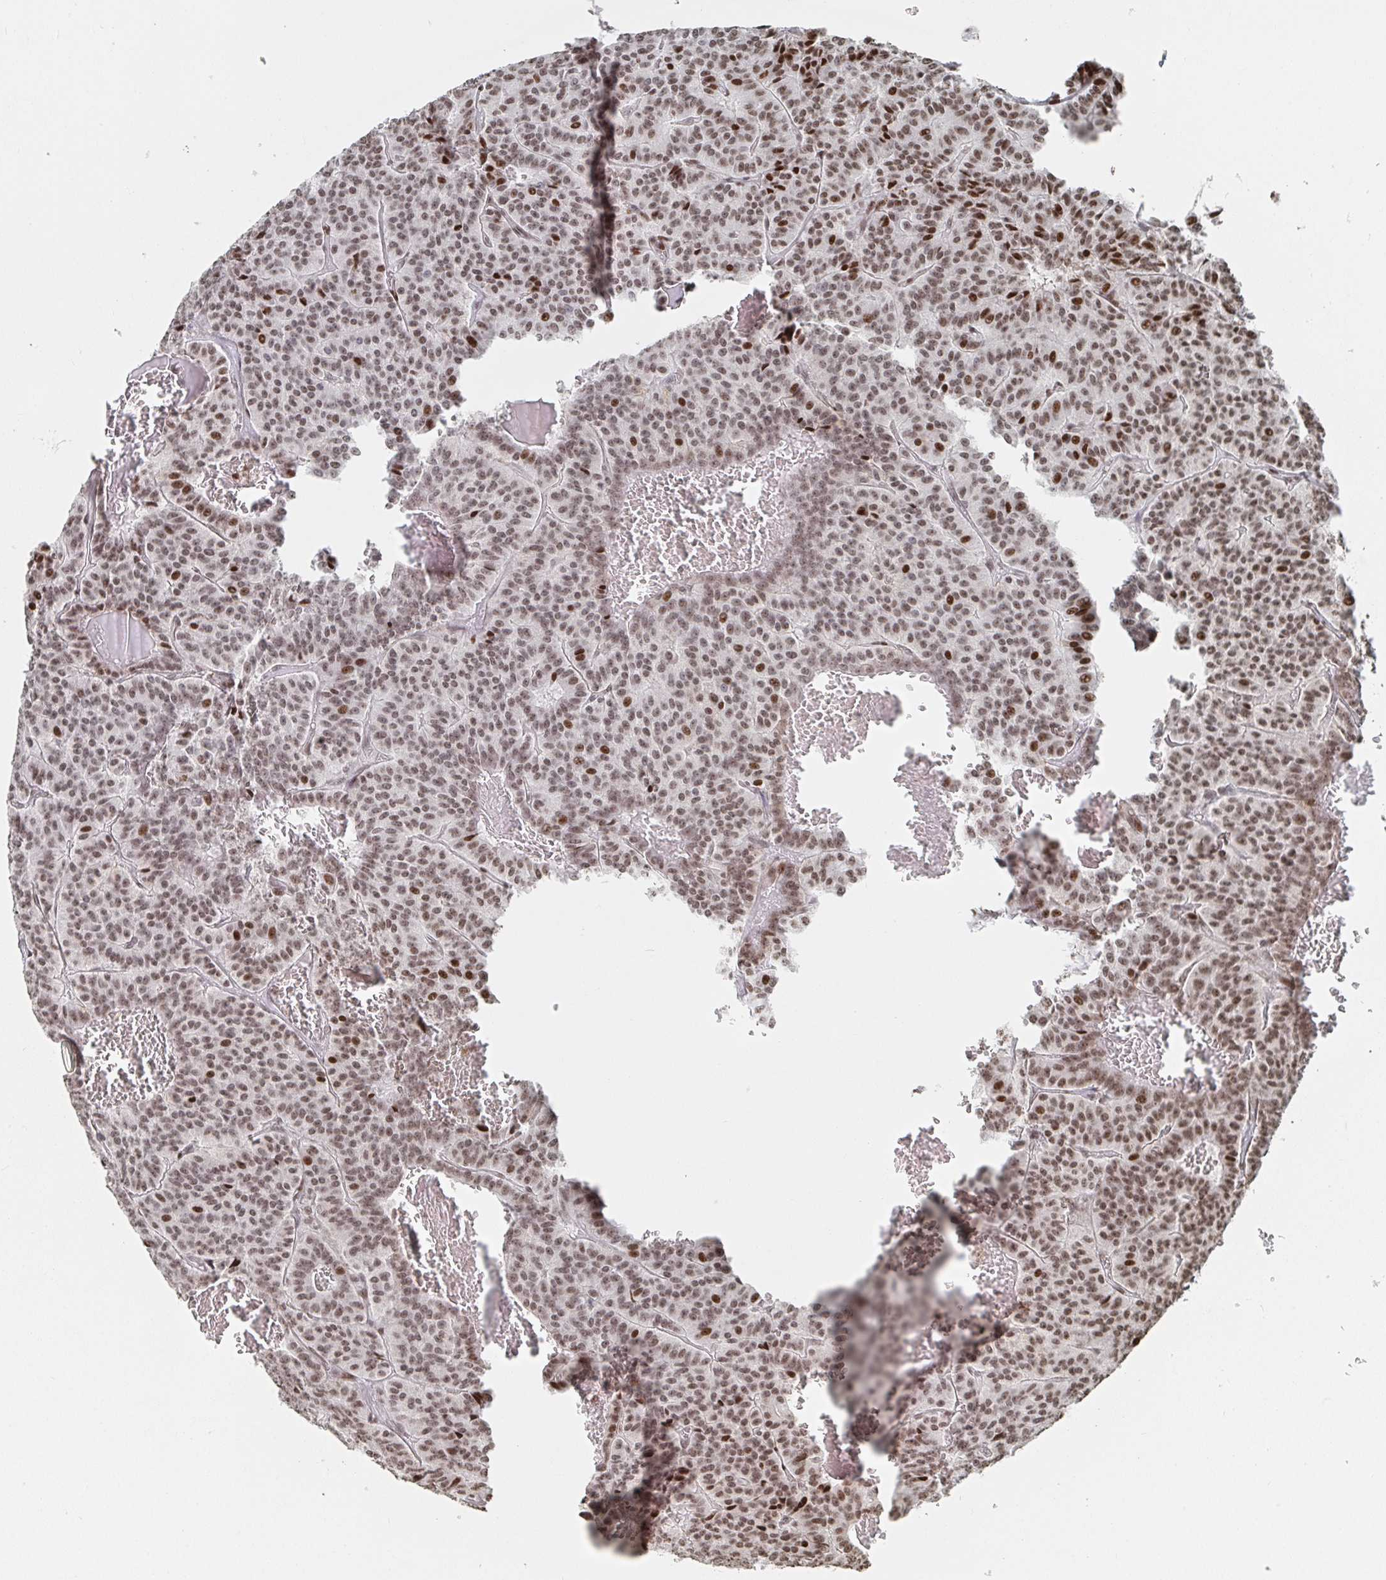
{"staining": {"intensity": "moderate", "quantity": ">75%", "location": "nuclear"}, "tissue": "carcinoid", "cell_type": "Tumor cells", "image_type": "cancer", "snomed": [{"axis": "morphology", "description": "Carcinoid, malignant, NOS"}, {"axis": "topography", "description": "Lung"}], "caption": "A high-resolution histopathology image shows immunohistochemistry (IHC) staining of carcinoid, which reveals moderate nuclear positivity in approximately >75% of tumor cells. (DAB (3,3'-diaminobenzidine) IHC with brightfield microscopy, high magnification).", "gene": "ZDHHC12", "patient": {"sex": "male", "age": 70}}